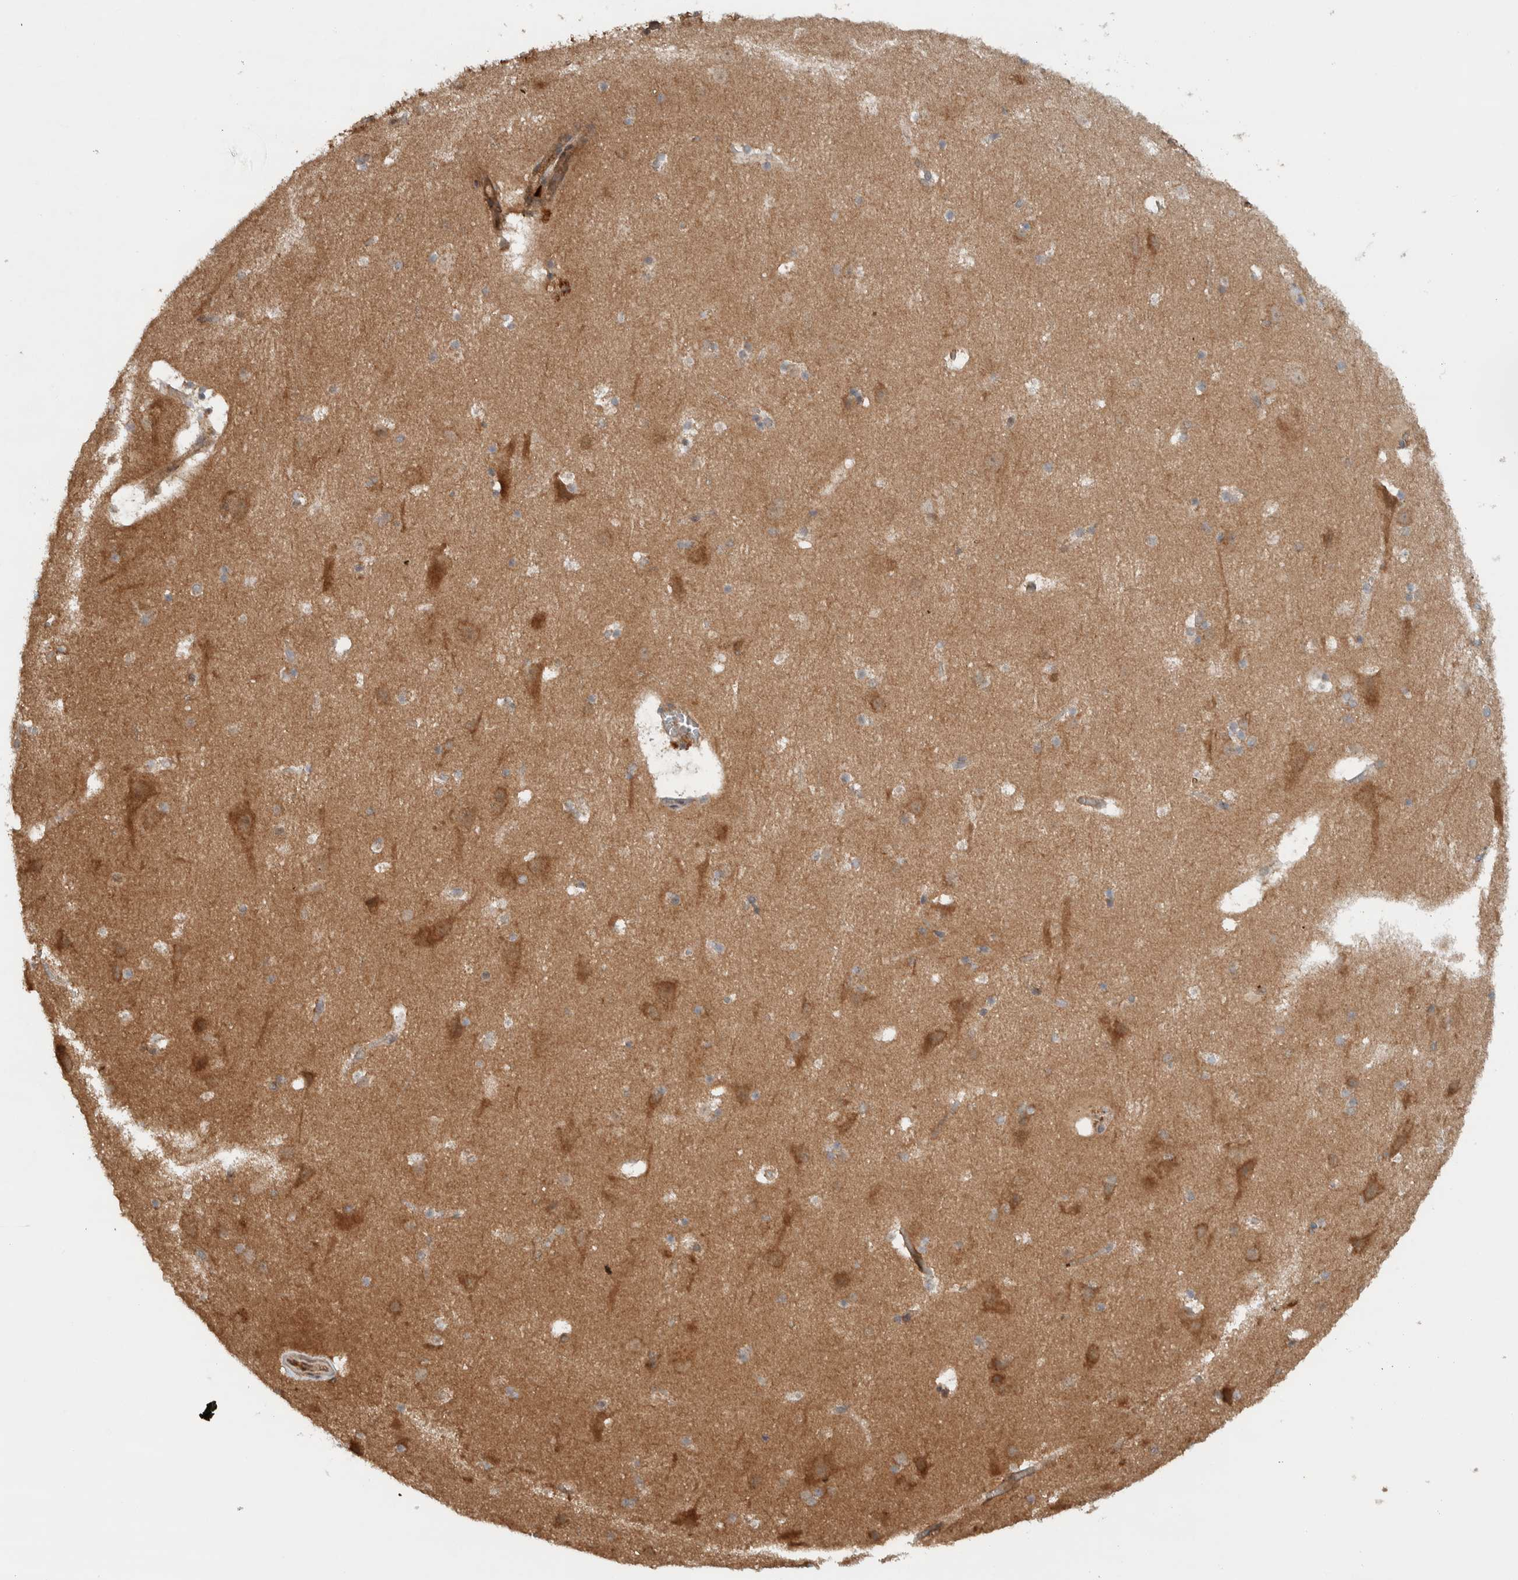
{"staining": {"intensity": "weak", "quantity": ">75%", "location": "cytoplasmic/membranous"}, "tissue": "cerebral cortex", "cell_type": "Endothelial cells", "image_type": "normal", "snomed": [{"axis": "morphology", "description": "Normal tissue, NOS"}, {"axis": "topography", "description": "Cerebral cortex"}], "caption": "This photomicrograph exhibits normal cerebral cortex stained with immunohistochemistry (IHC) to label a protein in brown. The cytoplasmic/membranous of endothelial cells show weak positivity for the protein. Nuclei are counter-stained blue.", "gene": "KLHL6", "patient": {"sex": "male", "age": 45}}